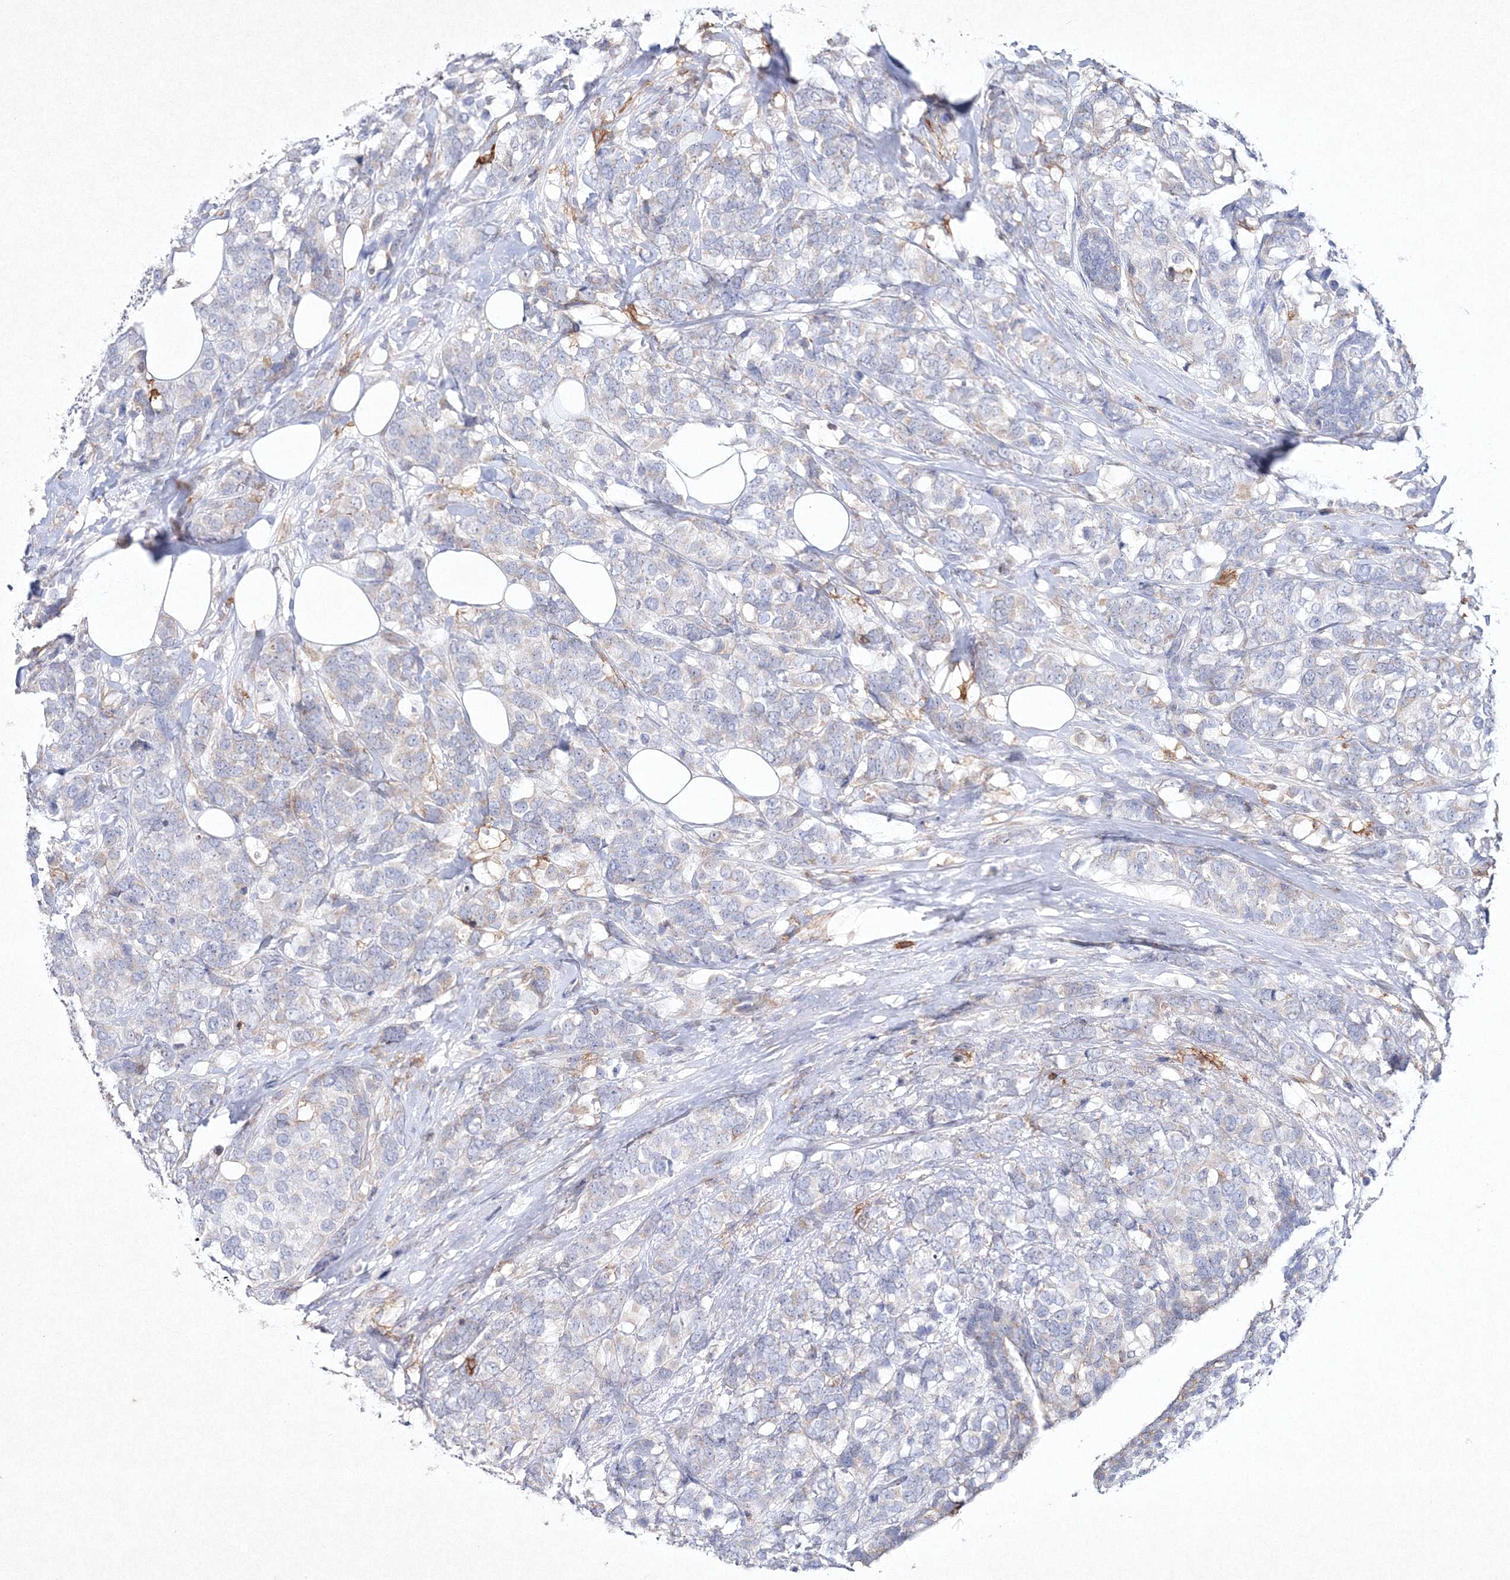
{"staining": {"intensity": "negative", "quantity": "none", "location": "none"}, "tissue": "breast cancer", "cell_type": "Tumor cells", "image_type": "cancer", "snomed": [{"axis": "morphology", "description": "Lobular carcinoma"}, {"axis": "topography", "description": "Breast"}], "caption": "An immunohistochemistry histopathology image of lobular carcinoma (breast) is shown. There is no staining in tumor cells of lobular carcinoma (breast).", "gene": "HCST", "patient": {"sex": "female", "age": 59}}